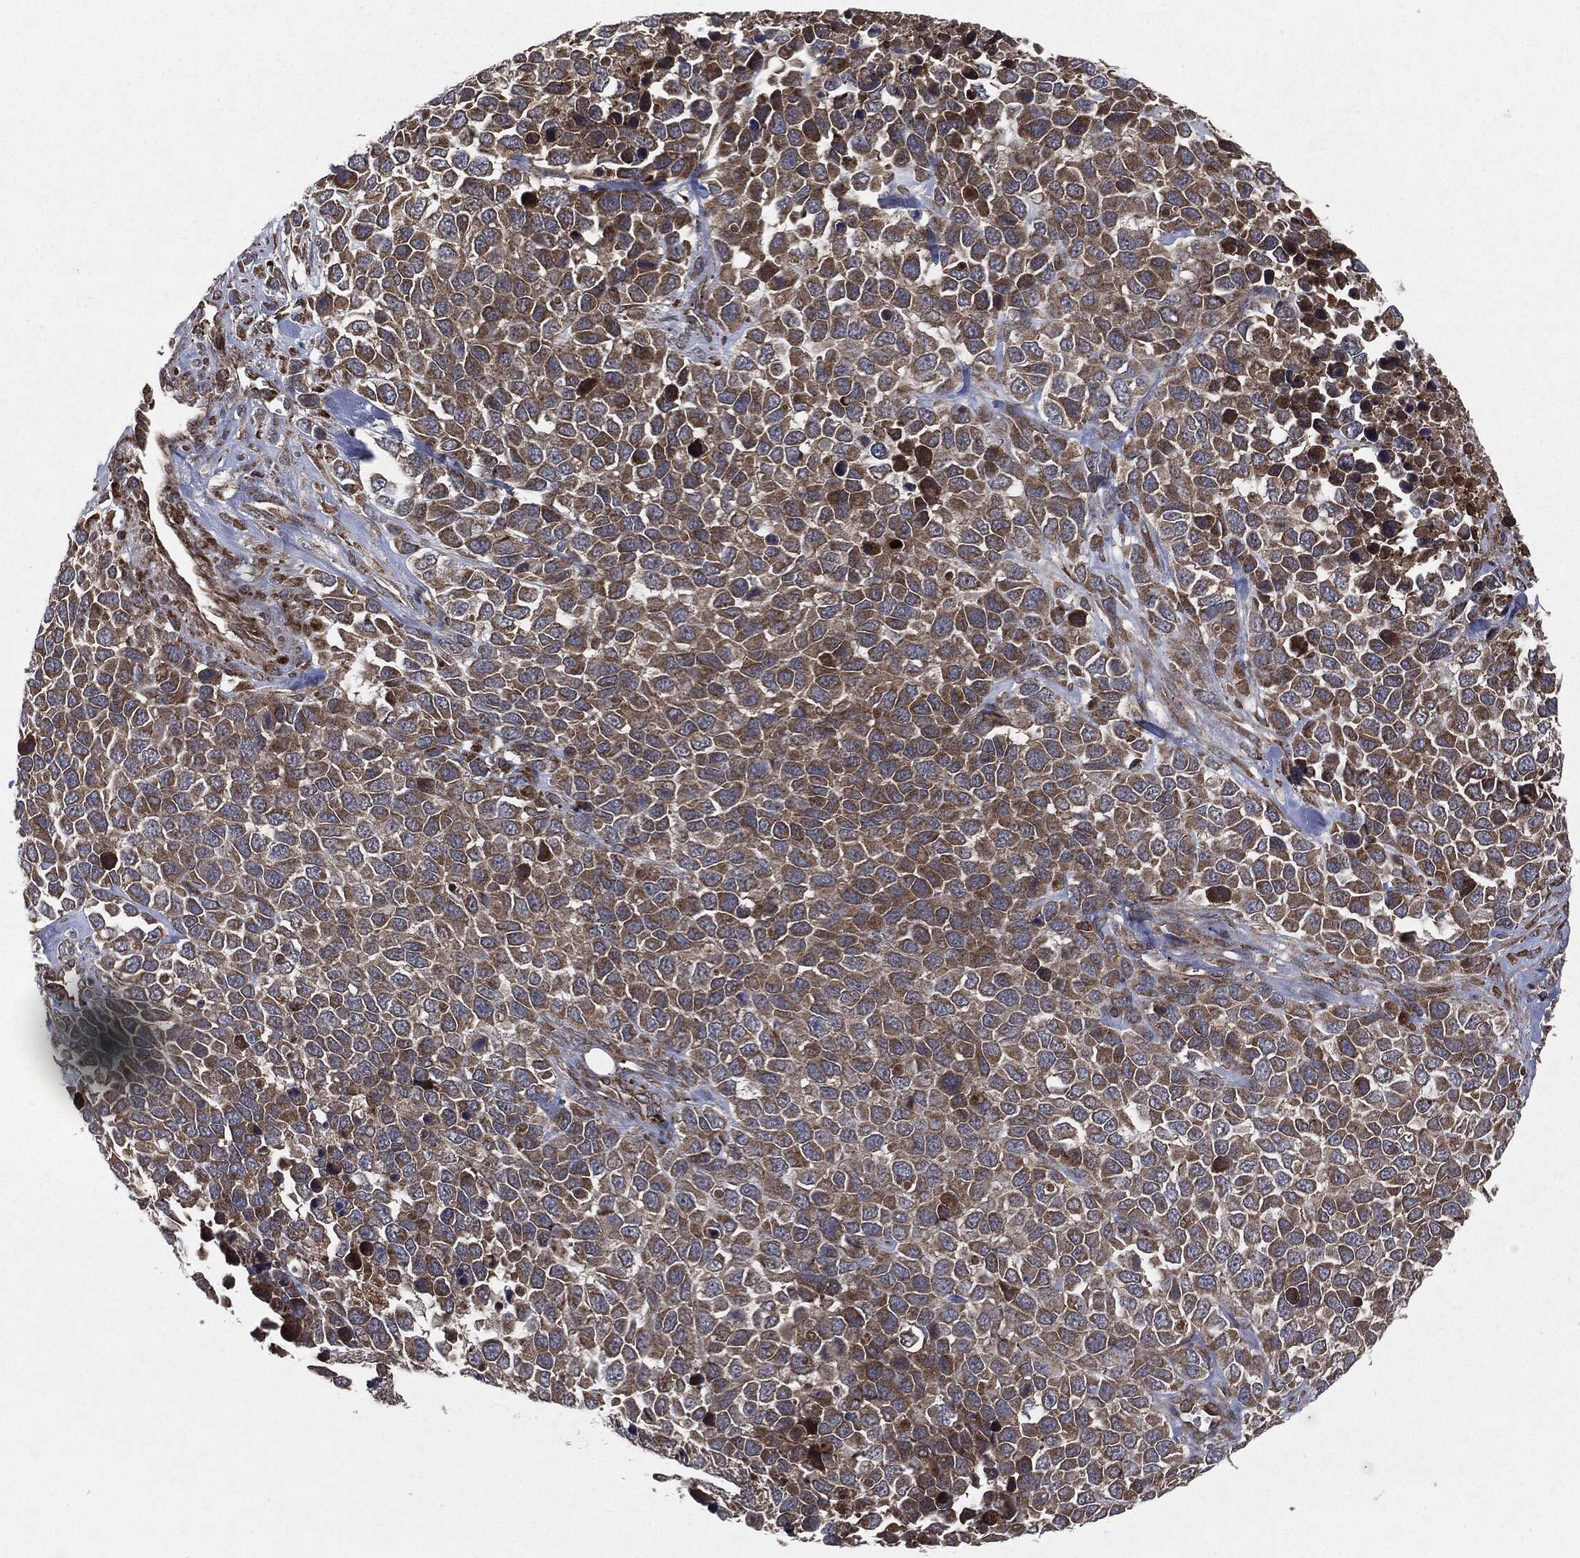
{"staining": {"intensity": "strong", "quantity": "<25%", "location": "cytoplasmic/membranous"}, "tissue": "melanoma", "cell_type": "Tumor cells", "image_type": "cancer", "snomed": [{"axis": "morphology", "description": "Malignant melanoma, Metastatic site"}, {"axis": "topography", "description": "Skin"}], "caption": "Brown immunohistochemical staining in melanoma reveals strong cytoplasmic/membranous staining in approximately <25% of tumor cells. (DAB (3,3'-diaminobenzidine) IHC, brown staining for protein, blue staining for nuclei).", "gene": "RAF1", "patient": {"sex": "male", "age": 84}}